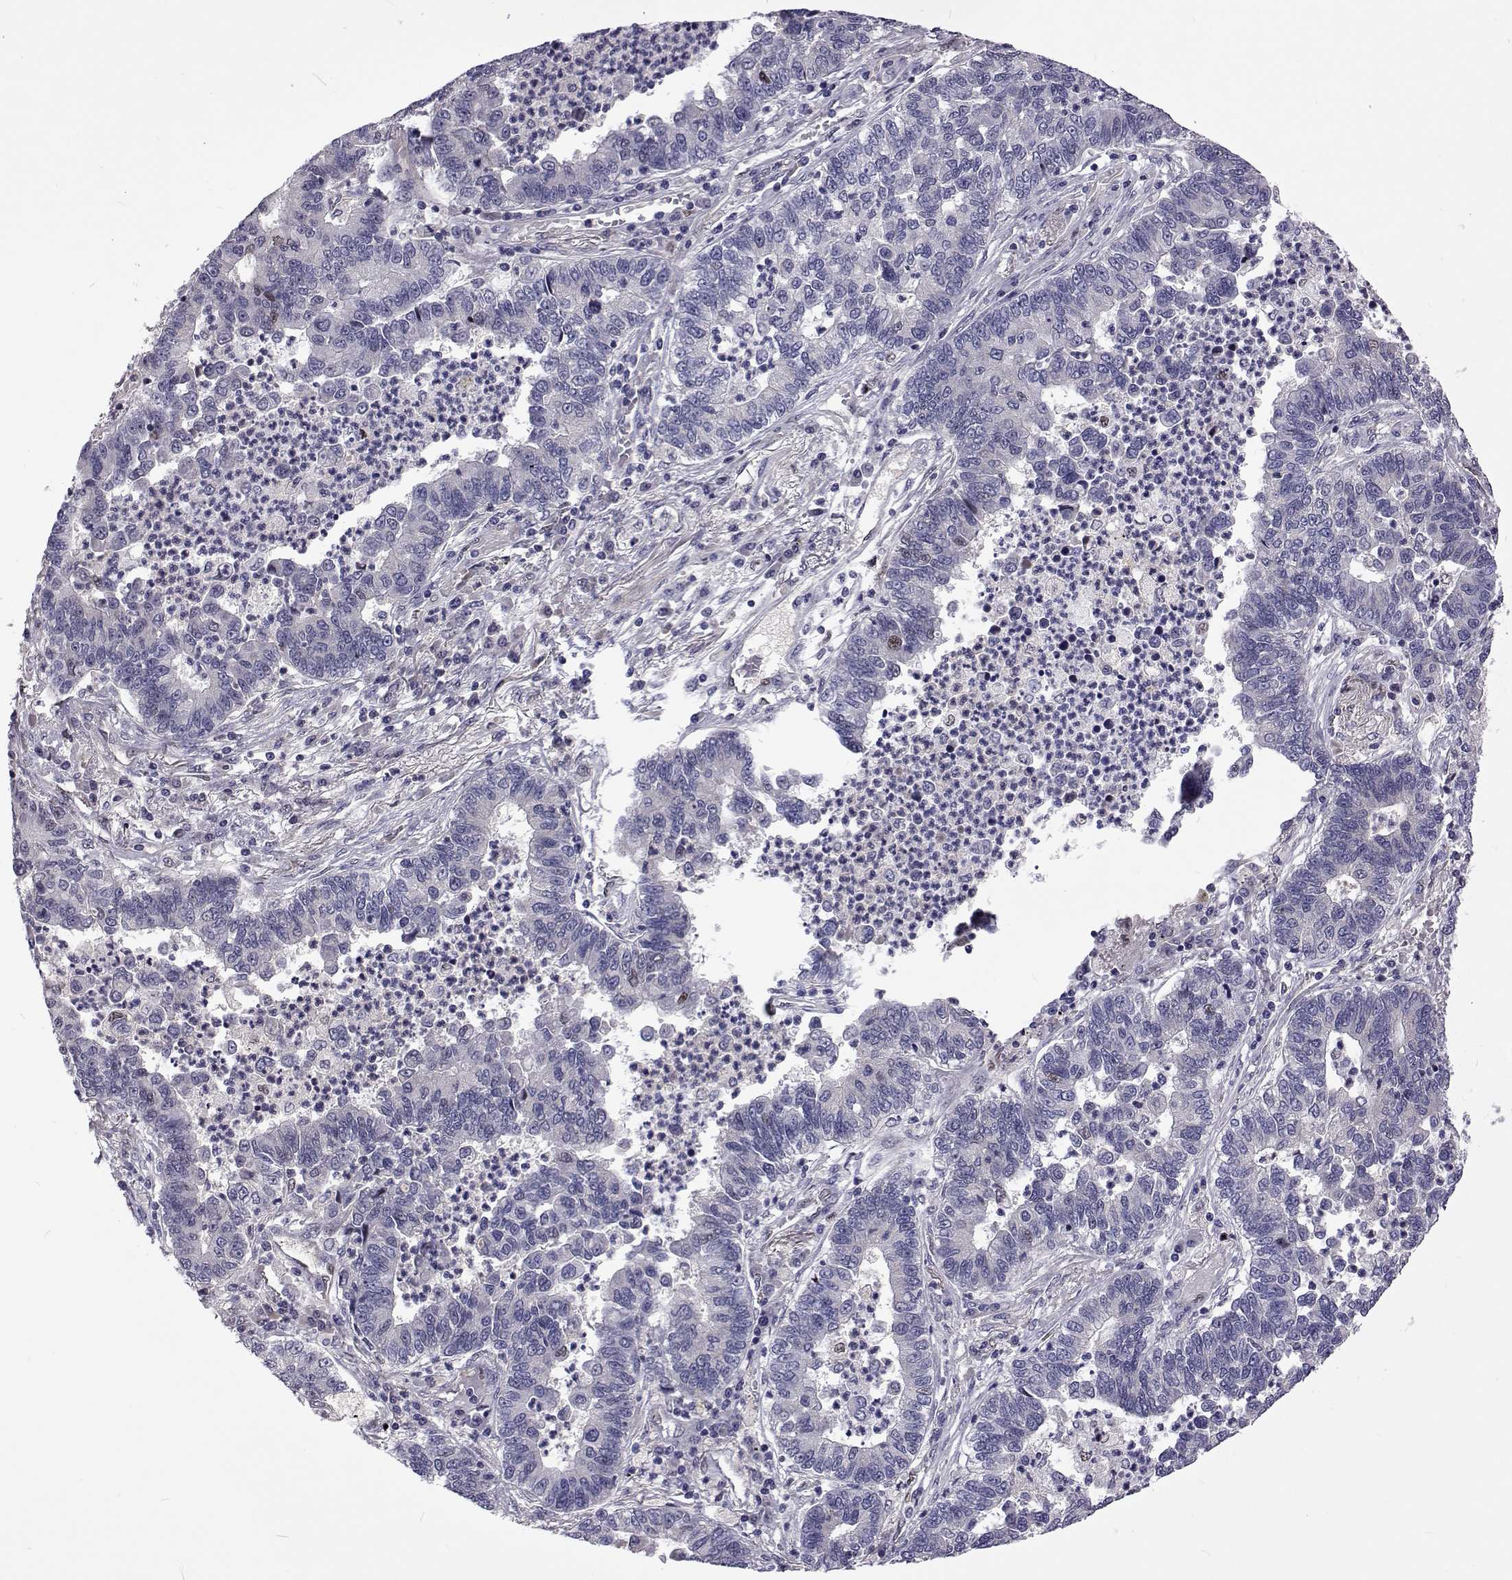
{"staining": {"intensity": "negative", "quantity": "none", "location": "none"}, "tissue": "lung cancer", "cell_type": "Tumor cells", "image_type": "cancer", "snomed": [{"axis": "morphology", "description": "Adenocarcinoma, NOS"}, {"axis": "topography", "description": "Lung"}], "caption": "Immunohistochemistry (IHC) of lung cancer displays no positivity in tumor cells.", "gene": "TCF15", "patient": {"sex": "female", "age": 57}}